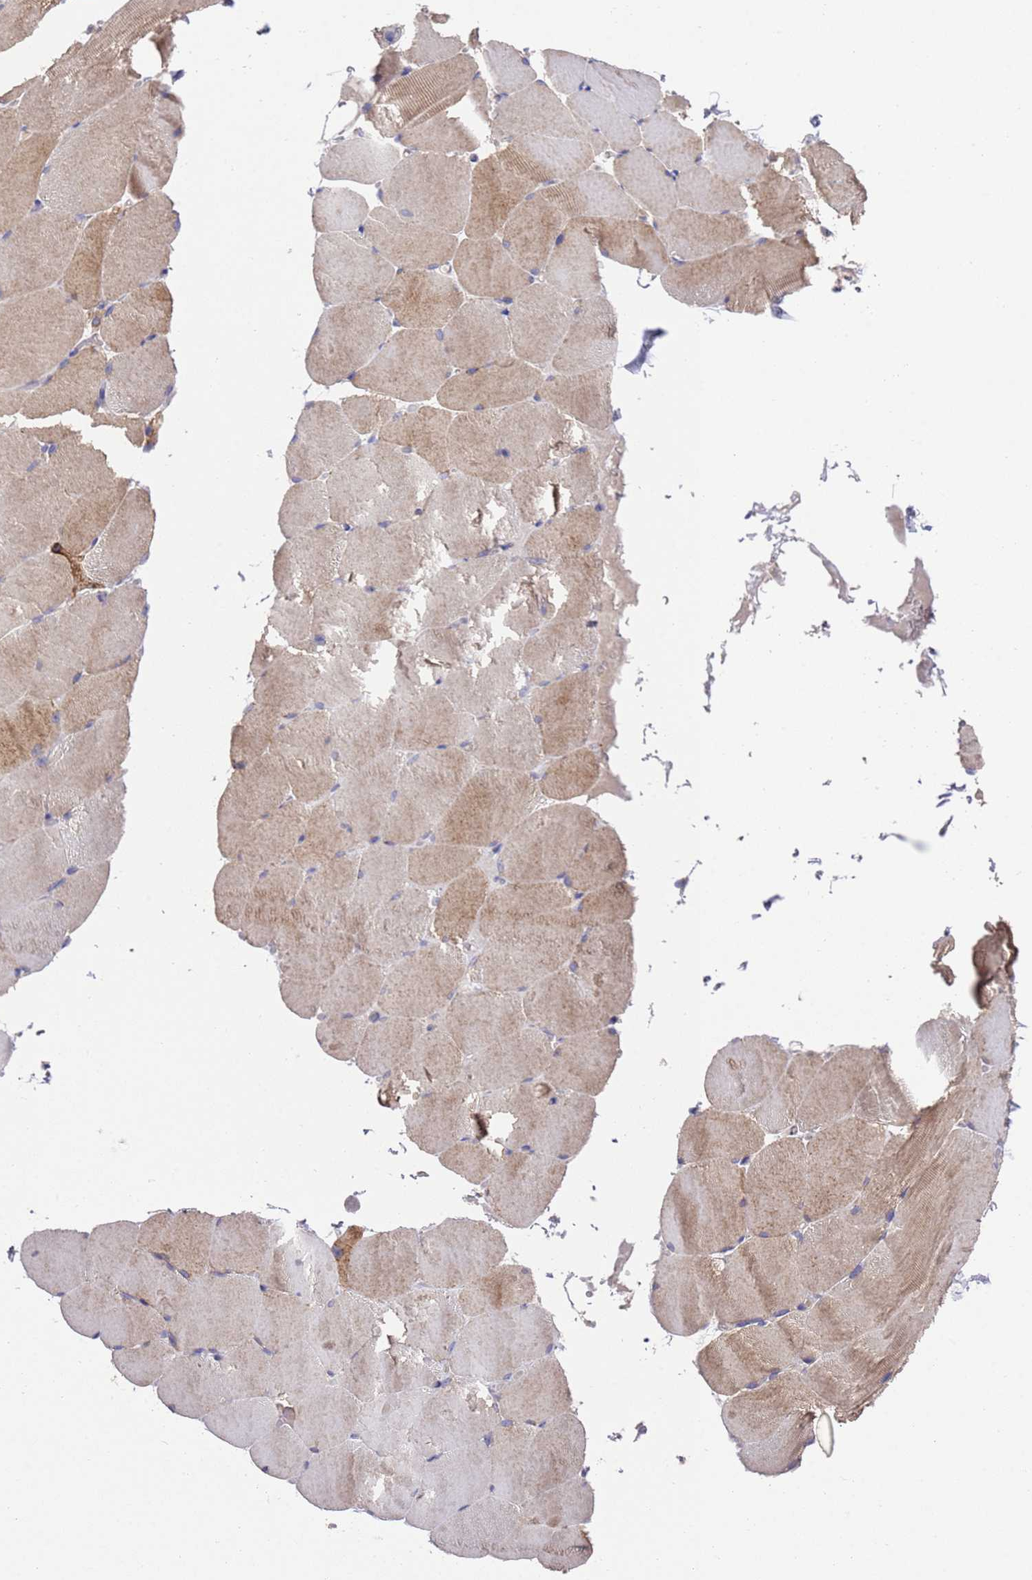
{"staining": {"intensity": "moderate", "quantity": "25%-75%", "location": "cytoplasmic/membranous"}, "tissue": "skeletal muscle", "cell_type": "Myocytes", "image_type": "normal", "snomed": [{"axis": "morphology", "description": "Normal tissue, NOS"}, {"axis": "topography", "description": "Skeletal muscle"}, {"axis": "topography", "description": "Parathyroid gland"}], "caption": "Moderate cytoplasmic/membranous expression for a protein is appreciated in about 25%-75% of myocytes of benign skeletal muscle using immunohistochemistry.", "gene": "DCAF12L1", "patient": {"sex": "female", "age": 37}}